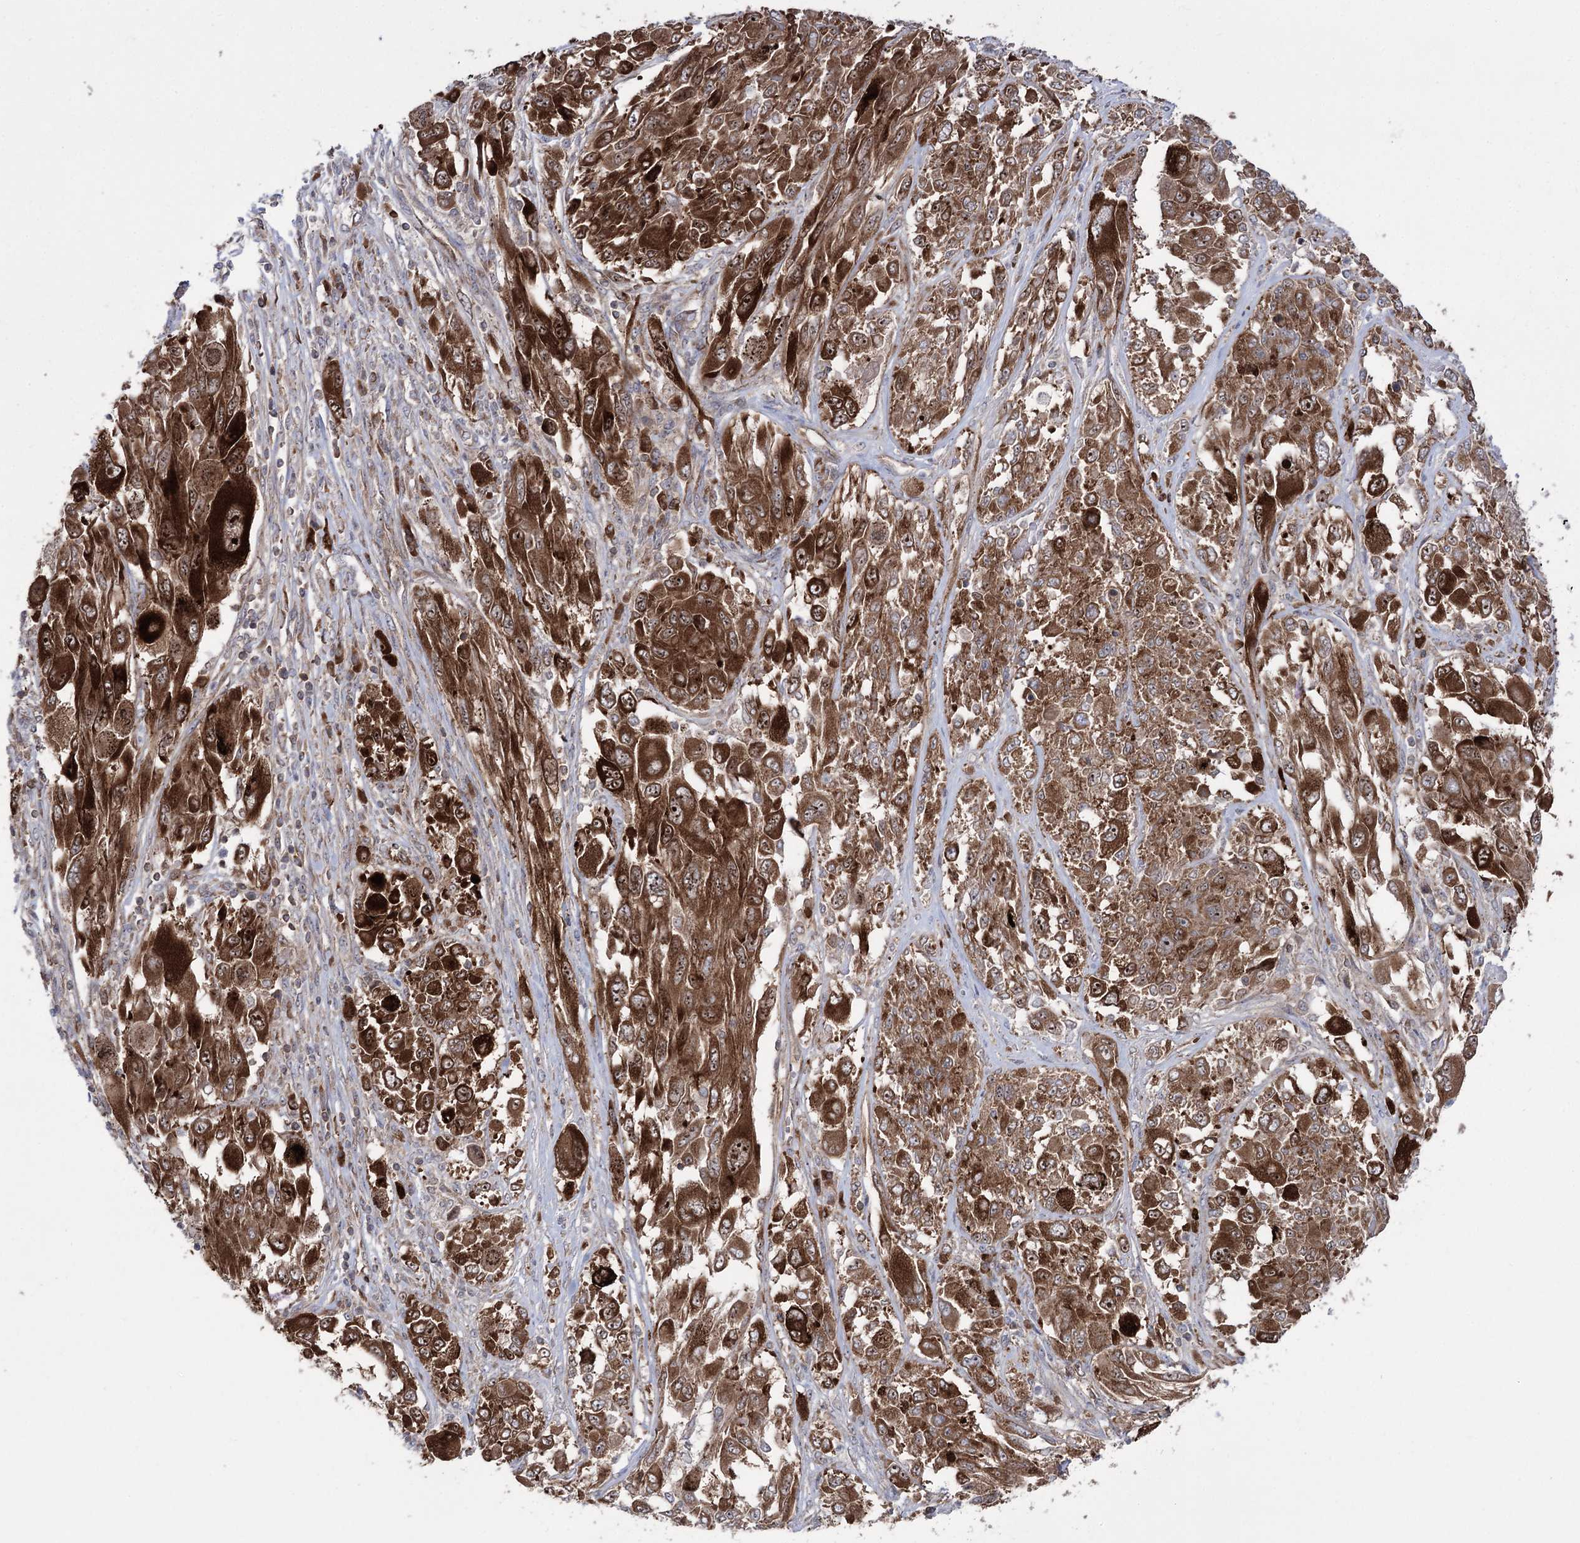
{"staining": {"intensity": "strong", "quantity": ">75%", "location": "cytoplasmic/membranous,nuclear"}, "tissue": "melanoma", "cell_type": "Tumor cells", "image_type": "cancer", "snomed": [{"axis": "morphology", "description": "Malignant melanoma, NOS"}, {"axis": "topography", "description": "Skin"}], "caption": "An immunohistochemistry (IHC) photomicrograph of neoplastic tissue is shown. Protein staining in brown highlights strong cytoplasmic/membranous and nuclear positivity in melanoma within tumor cells. (DAB (3,3'-diaminobenzidine) IHC, brown staining for protein, blue staining for nuclei).", "gene": "ZNF622", "patient": {"sex": "female", "age": 91}}